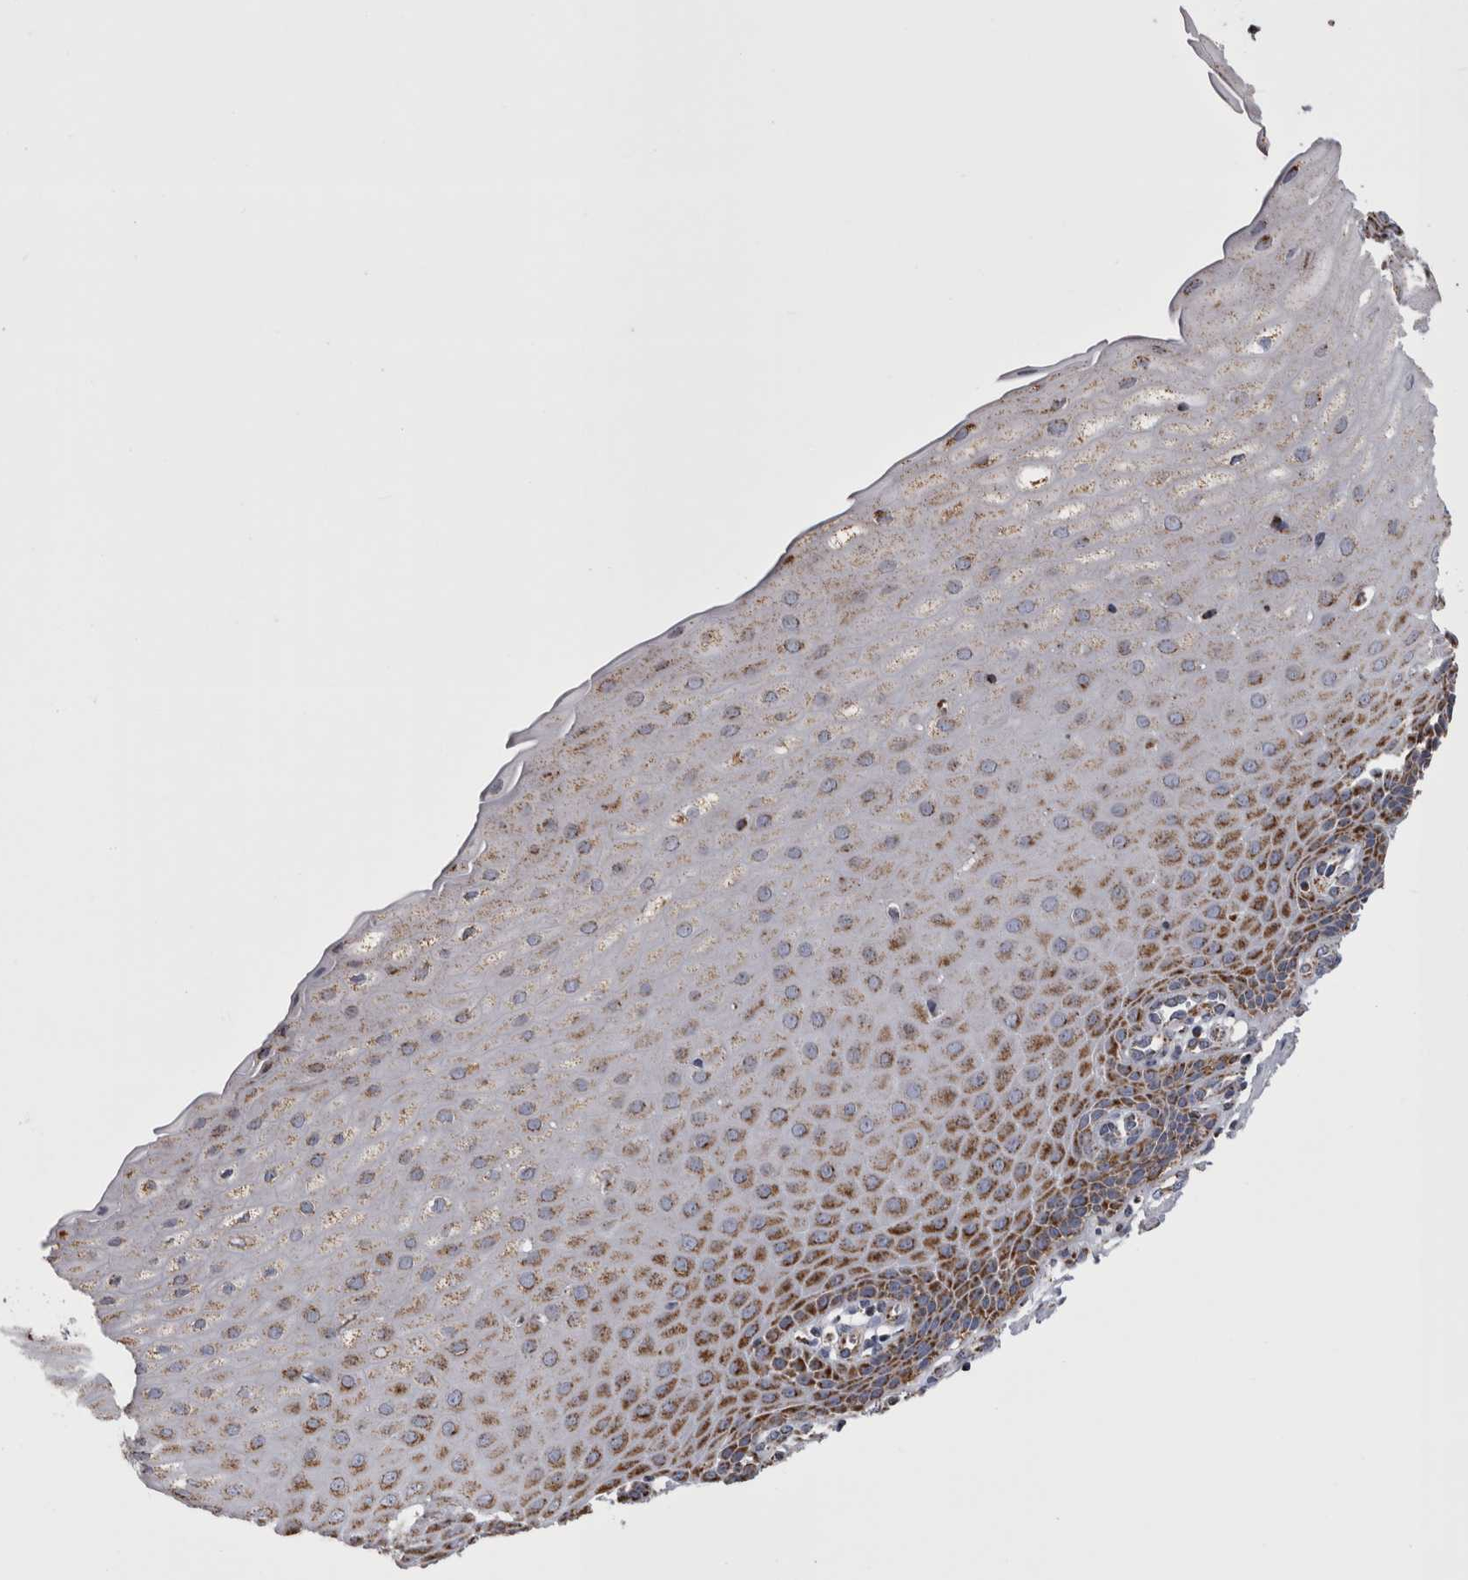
{"staining": {"intensity": "strong", "quantity": ">75%", "location": "cytoplasmic/membranous"}, "tissue": "cervix", "cell_type": "Glandular cells", "image_type": "normal", "snomed": [{"axis": "morphology", "description": "Normal tissue, NOS"}, {"axis": "topography", "description": "Cervix"}], "caption": "Human cervix stained for a protein (brown) exhibits strong cytoplasmic/membranous positive positivity in approximately >75% of glandular cells.", "gene": "MDH2", "patient": {"sex": "female", "age": 55}}